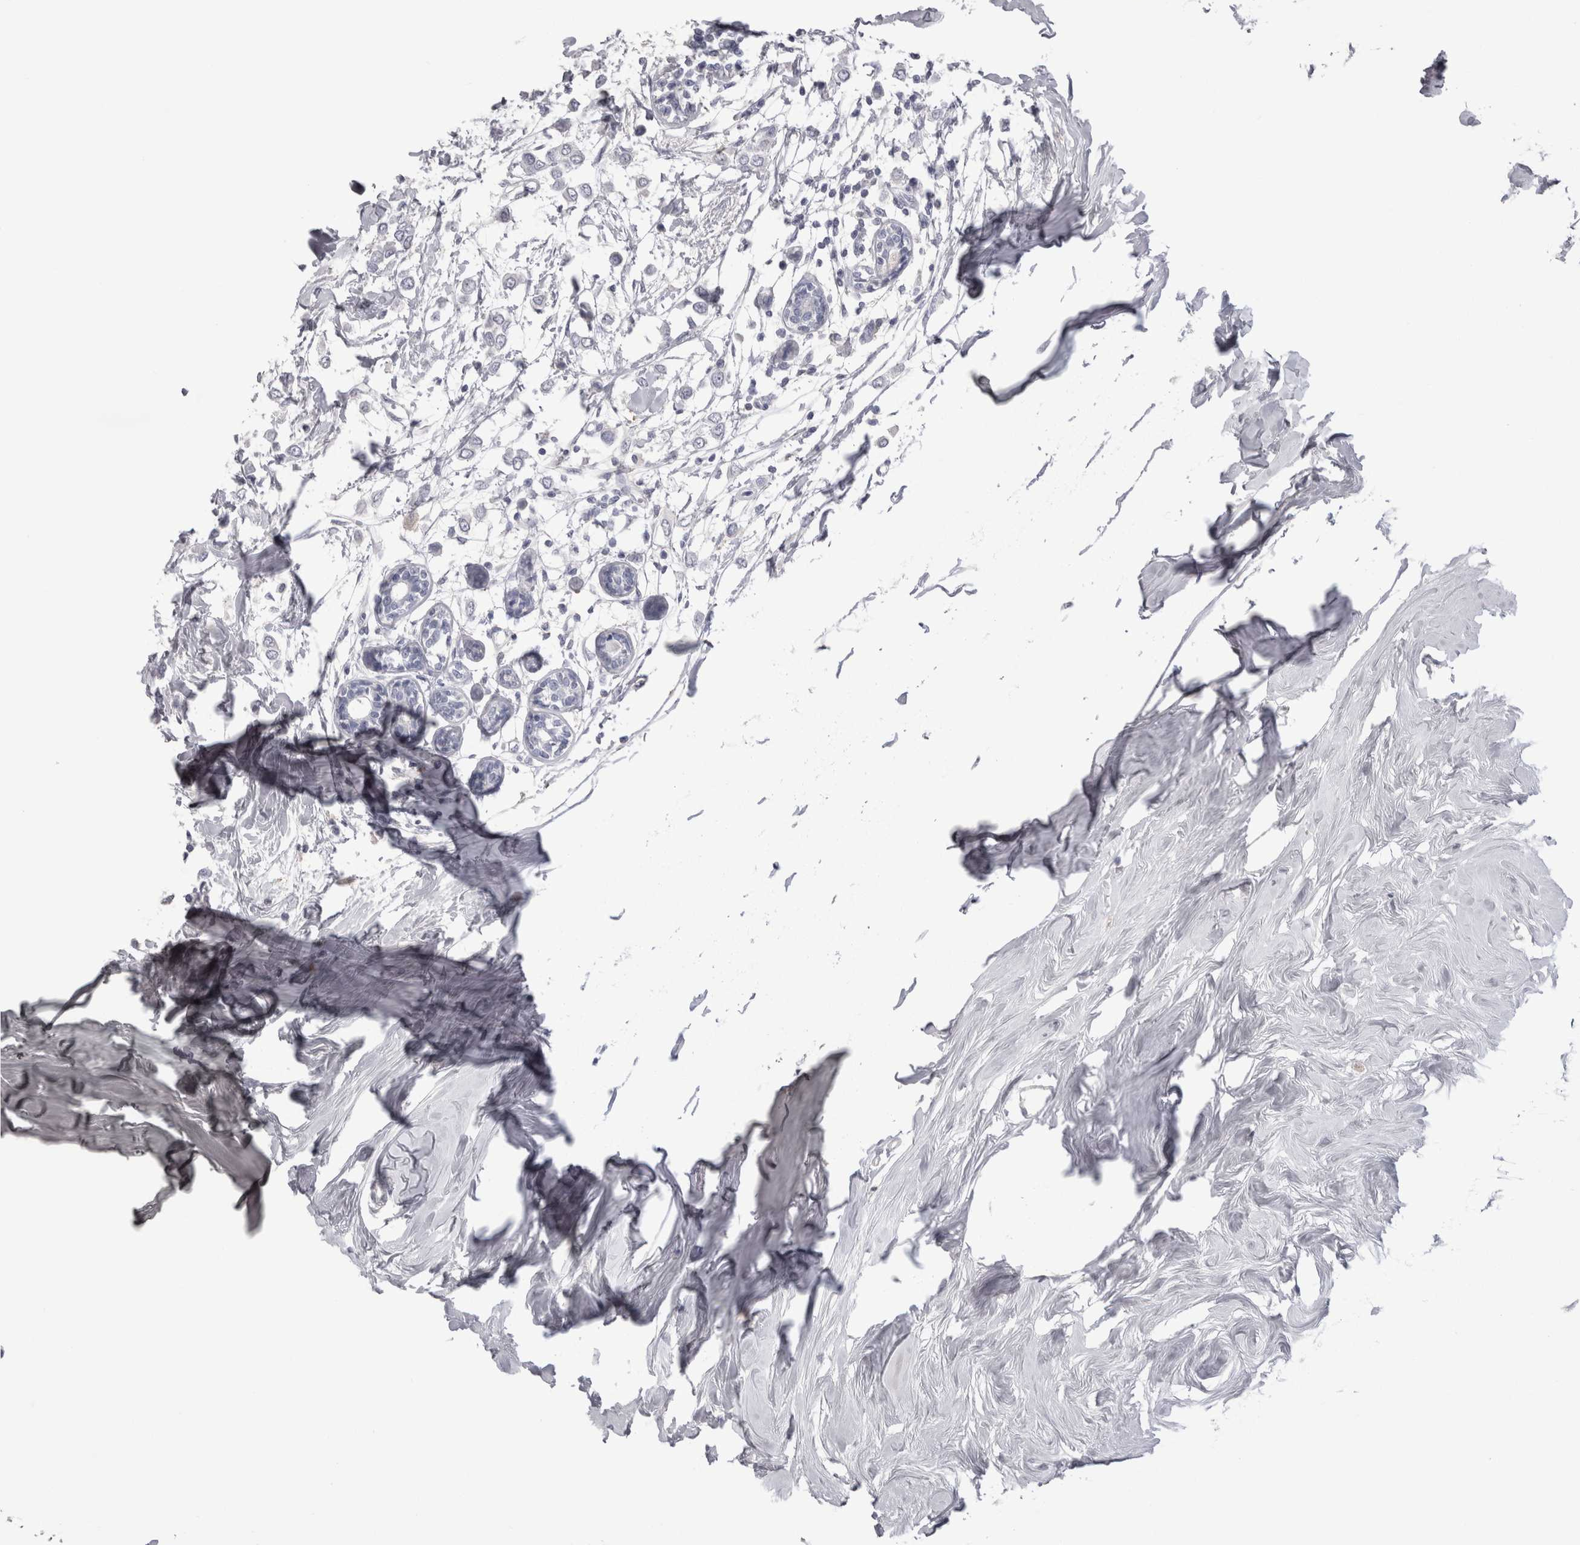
{"staining": {"intensity": "negative", "quantity": "none", "location": "none"}, "tissue": "breast cancer", "cell_type": "Tumor cells", "image_type": "cancer", "snomed": [{"axis": "morphology", "description": "Lobular carcinoma"}, {"axis": "topography", "description": "Breast"}], "caption": "Immunohistochemistry micrograph of breast lobular carcinoma stained for a protein (brown), which exhibits no staining in tumor cells.", "gene": "SUCNR1", "patient": {"sex": "female", "age": 51}}